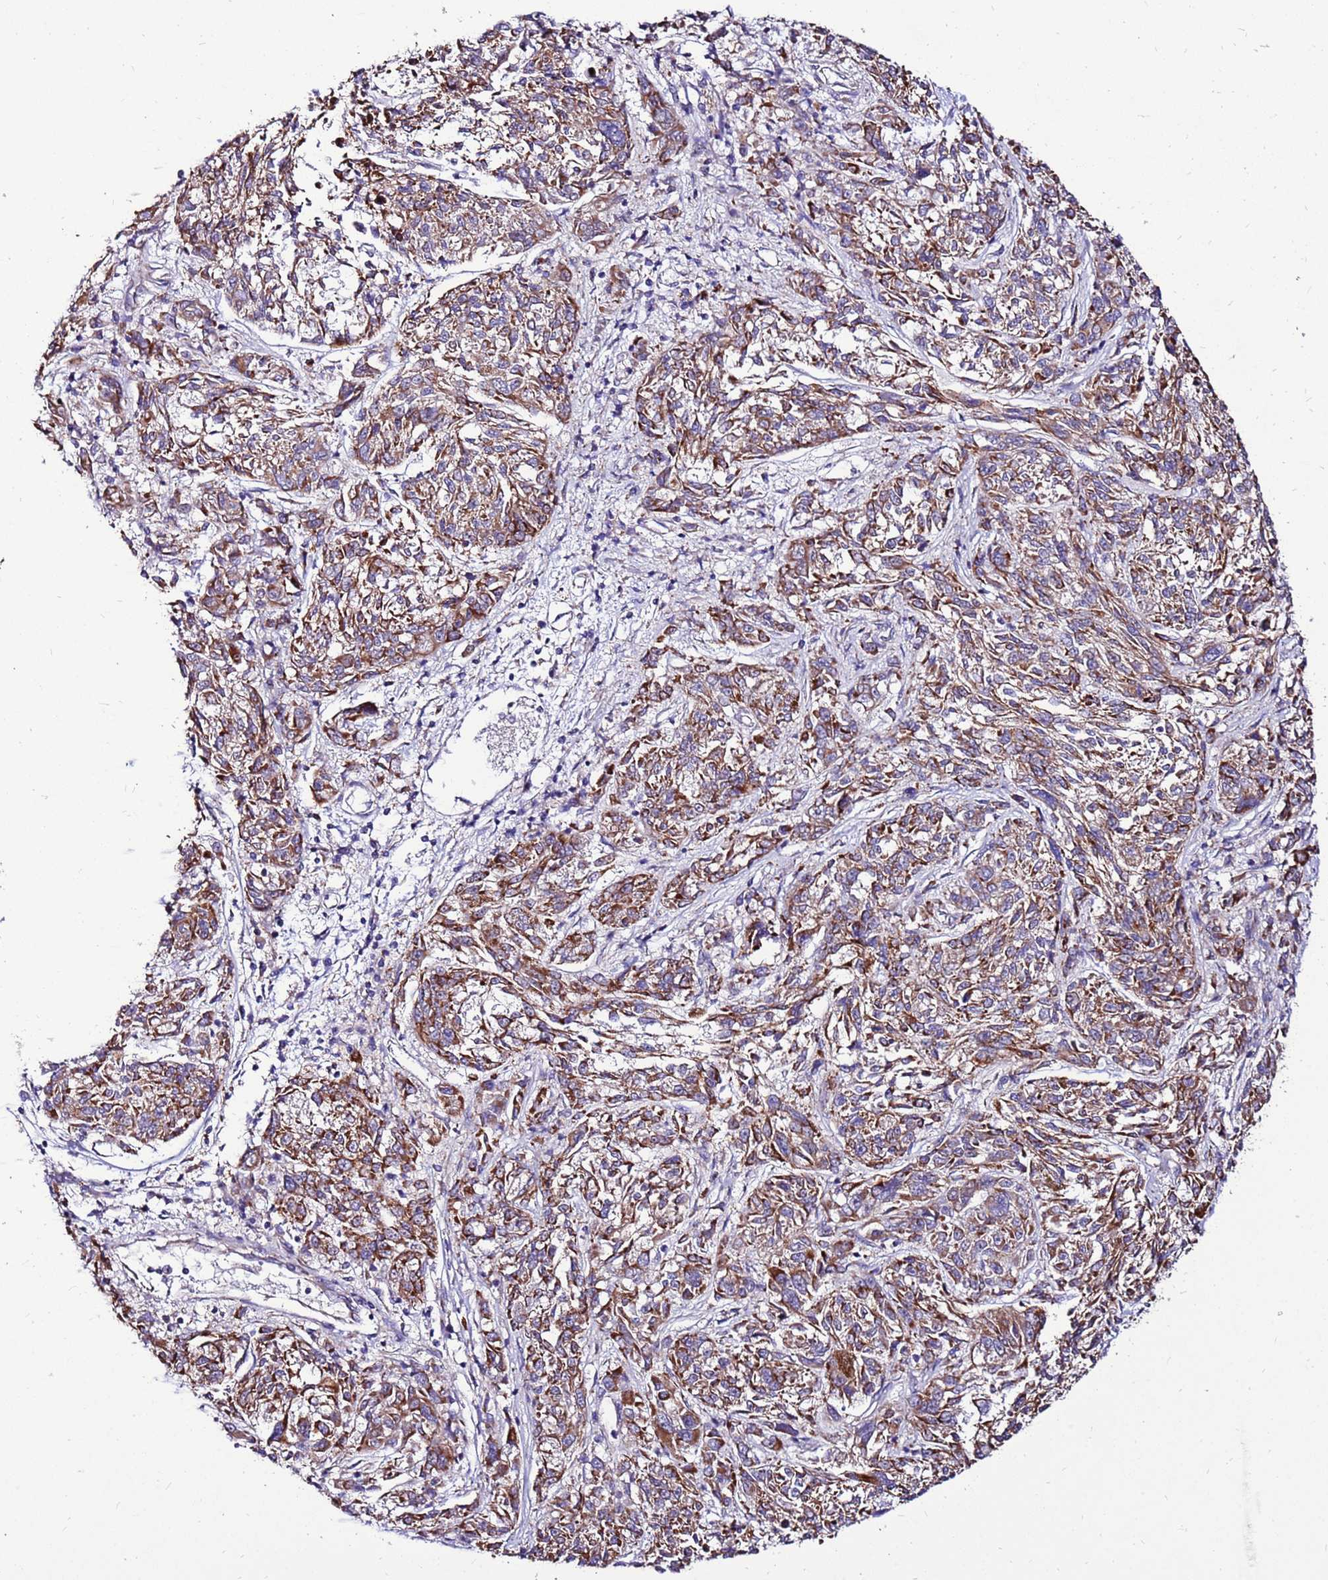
{"staining": {"intensity": "moderate", "quantity": ">75%", "location": "cytoplasmic/membranous"}, "tissue": "melanoma", "cell_type": "Tumor cells", "image_type": "cancer", "snomed": [{"axis": "morphology", "description": "Malignant melanoma, NOS"}, {"axis": "topography", "description": "Skin"}], "caption": "Moderate cytoplasmic/membranous positivity for a protein is present in approximately >75% of tumor cells of malignant melanoma using IHC.", "gene": "SPSB3", "patient": {"sex": "male", "age": 53}}